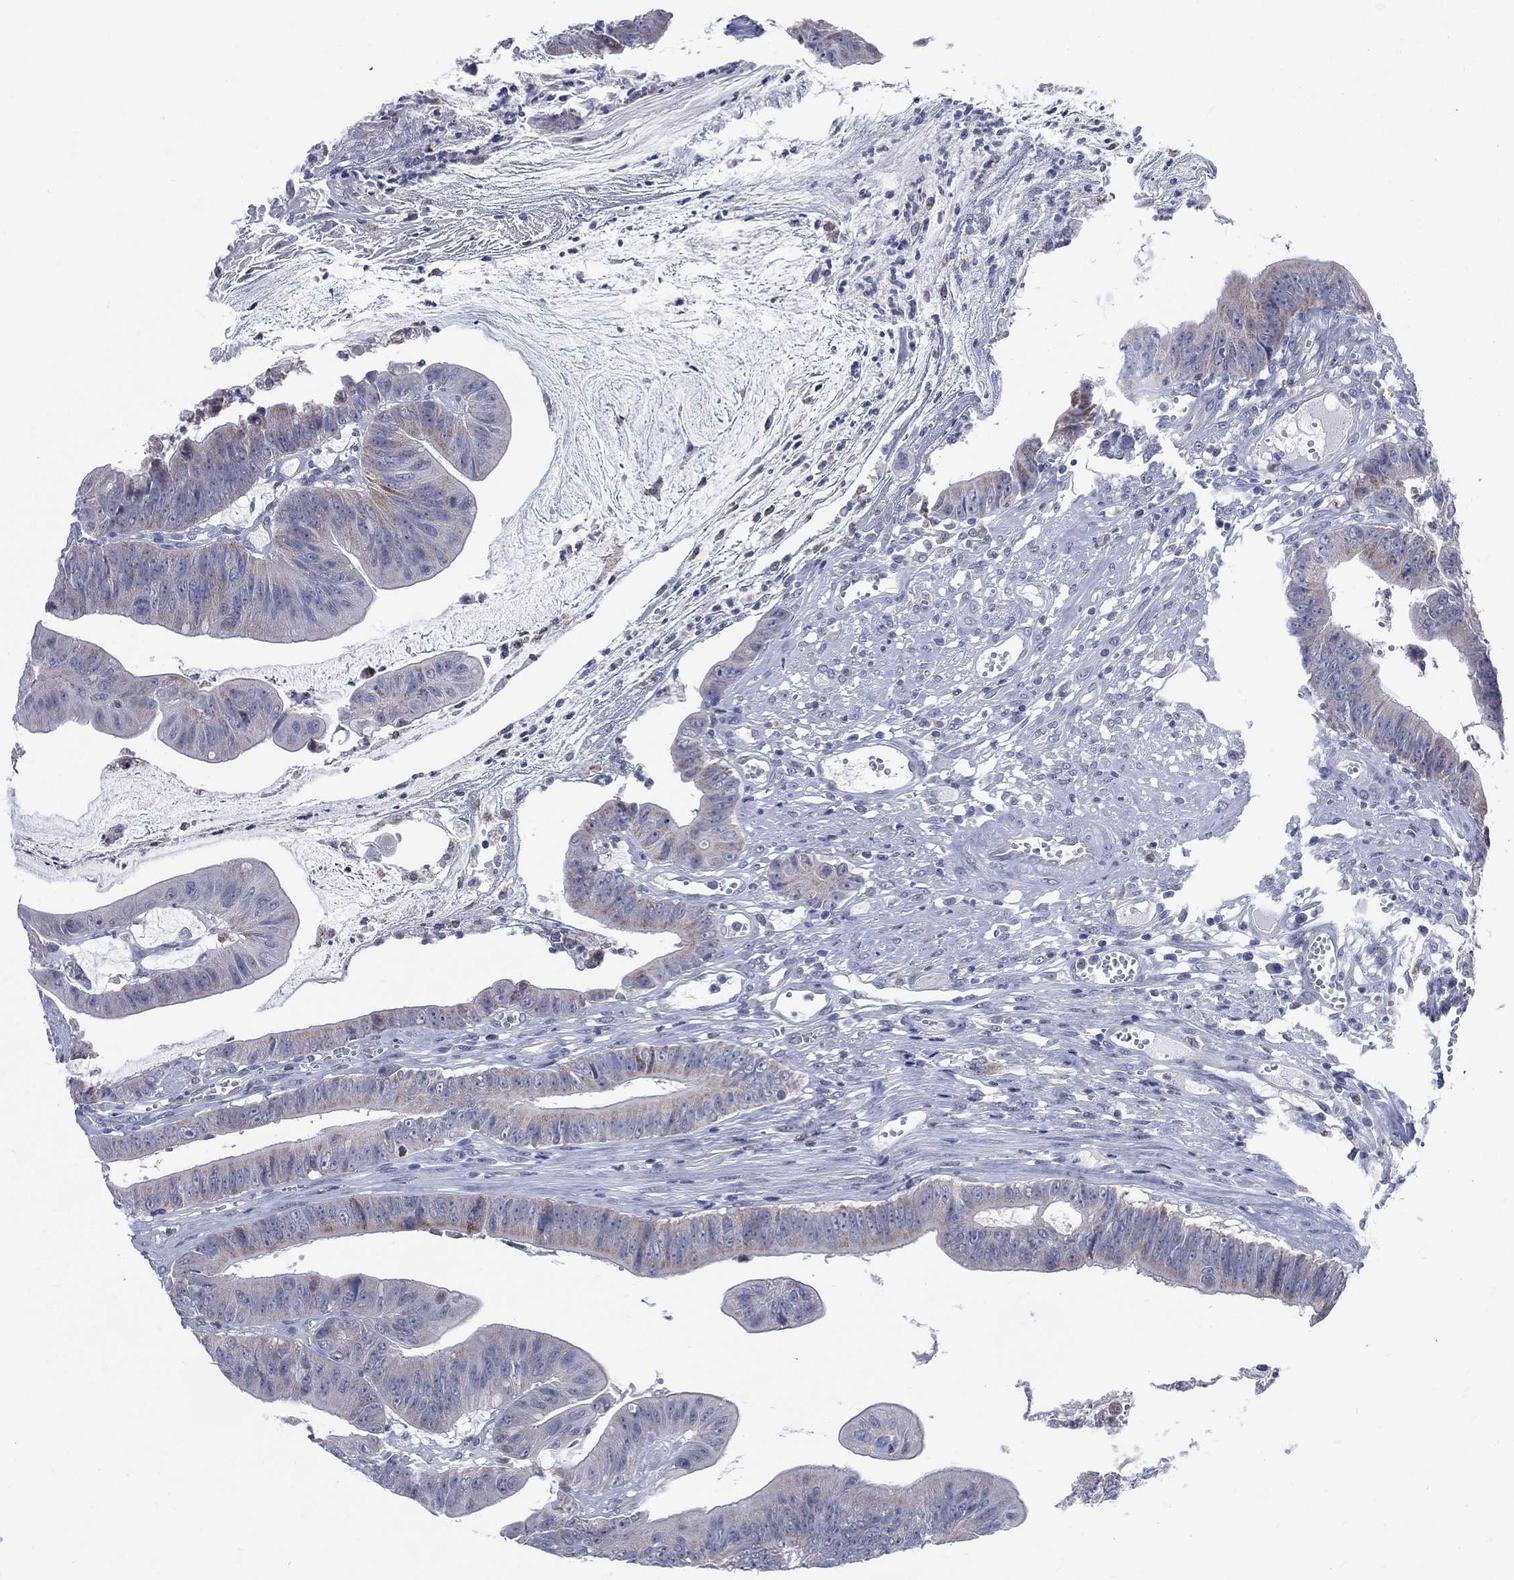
{"staining": {"intensity": "weak", "quantity": "<25%", "location": "cytoplasmic/membranous"}, "tissue": "colorectal cancer", "cell_type": "Tumor cells", "image_type": "cancer", "snomed": [{"axis": "morphology", "description": "Adenocarcinoma, NOS"}, {"axis": "topography", "description": "Colon"}], "caption": "This photomicrograph is of colorectal cancer stained with immunohistochemistry to label a protein in brown with the nuclei are counter-stained blue. There is no staining in tumor cells.", "gene": "AKAP3", "patient": {"sex": "female", "age": 69}}